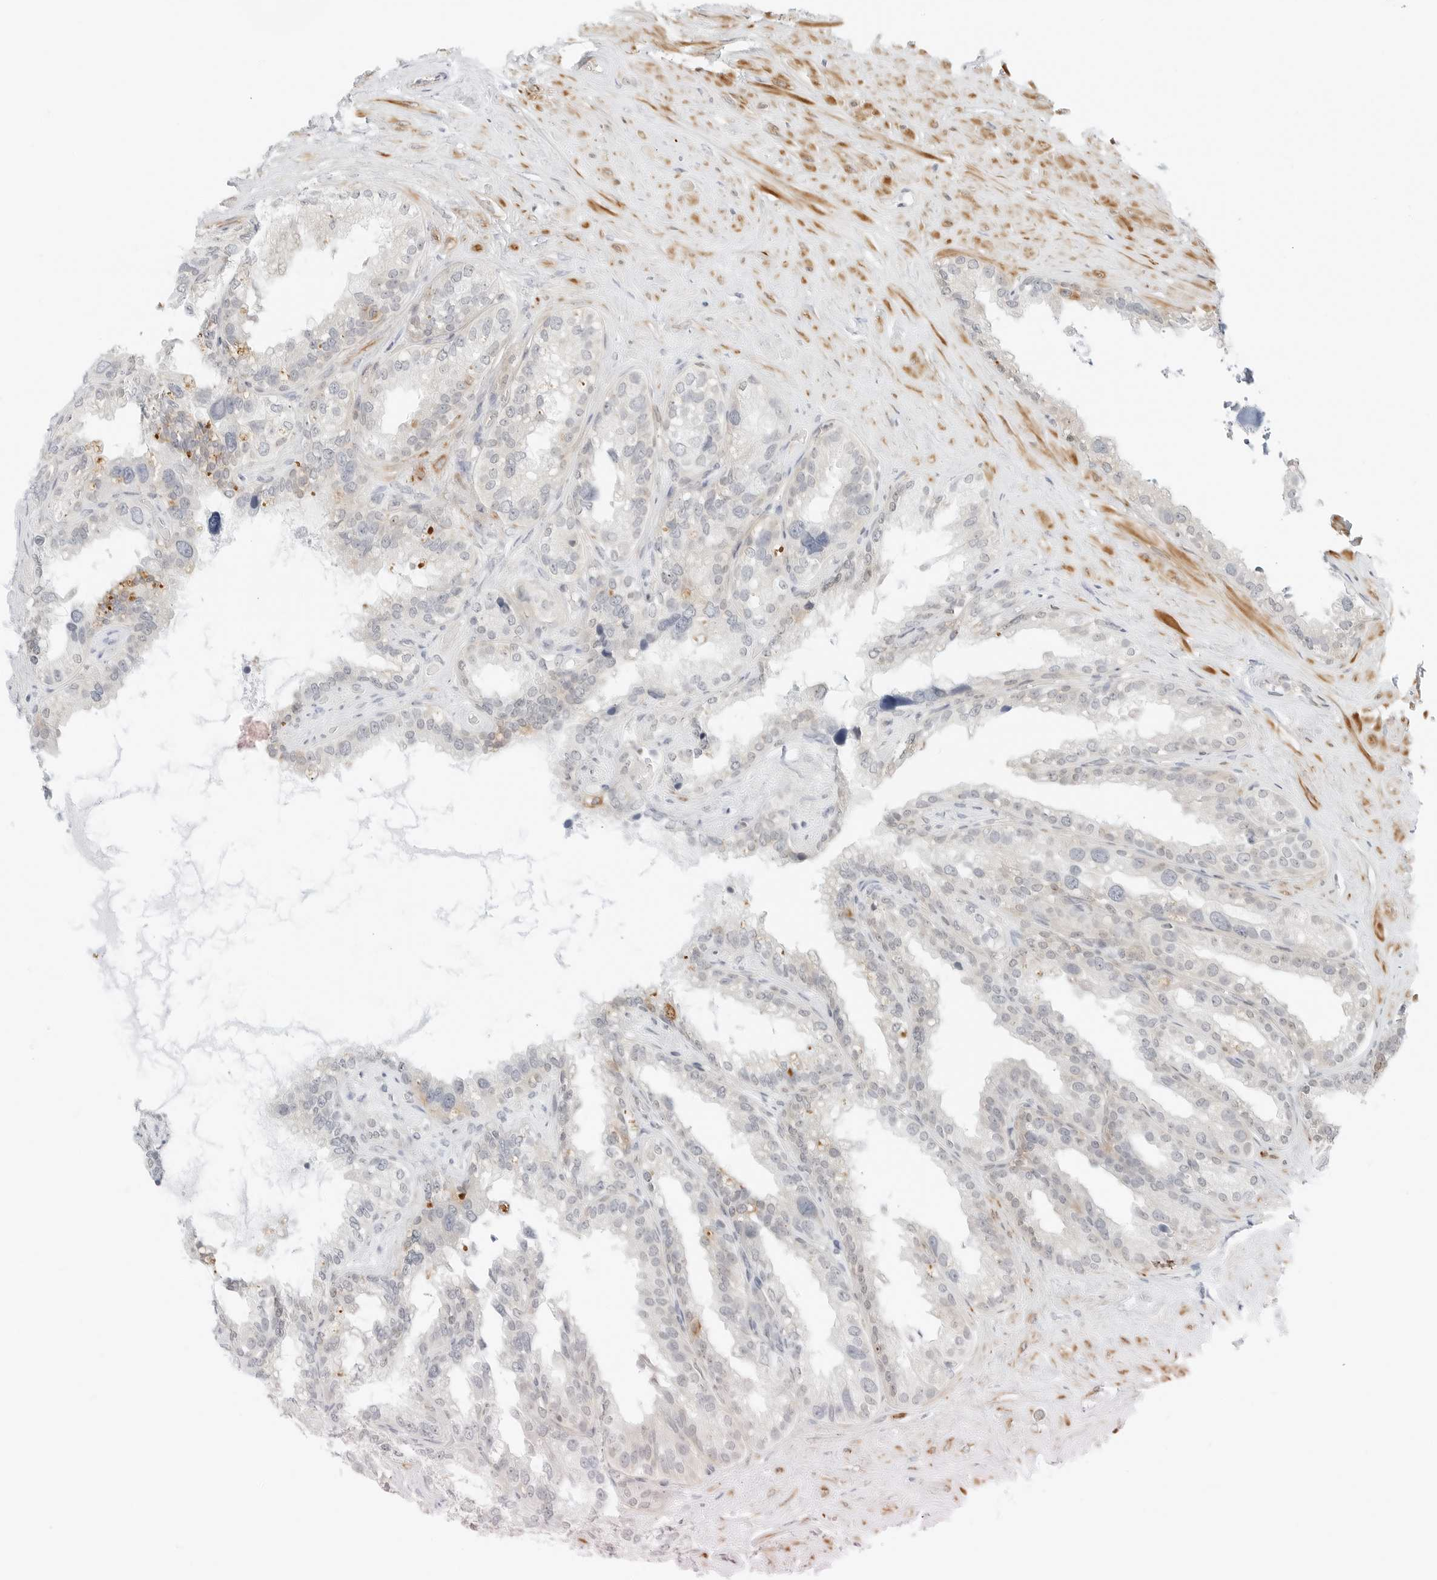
{"staining": {"intensity": "negative", "quantity": "none", "location": "none"}, "tissue": "seminal vesicle", "cell_type": "Glandular cells", "image_type": "normal", "snomed": [{"axis": "morphology", "description": "Normal tissue, NOS"}, {"axis": "topography", "description": "Seminal veicle"}], "caption": "Glandular cells are negative for protein expression in unremarkable human seminal vesicle. Nuclei are stained in blue.", "gene": "IQCC", "patient": {"sex": "male", "age": 80}}